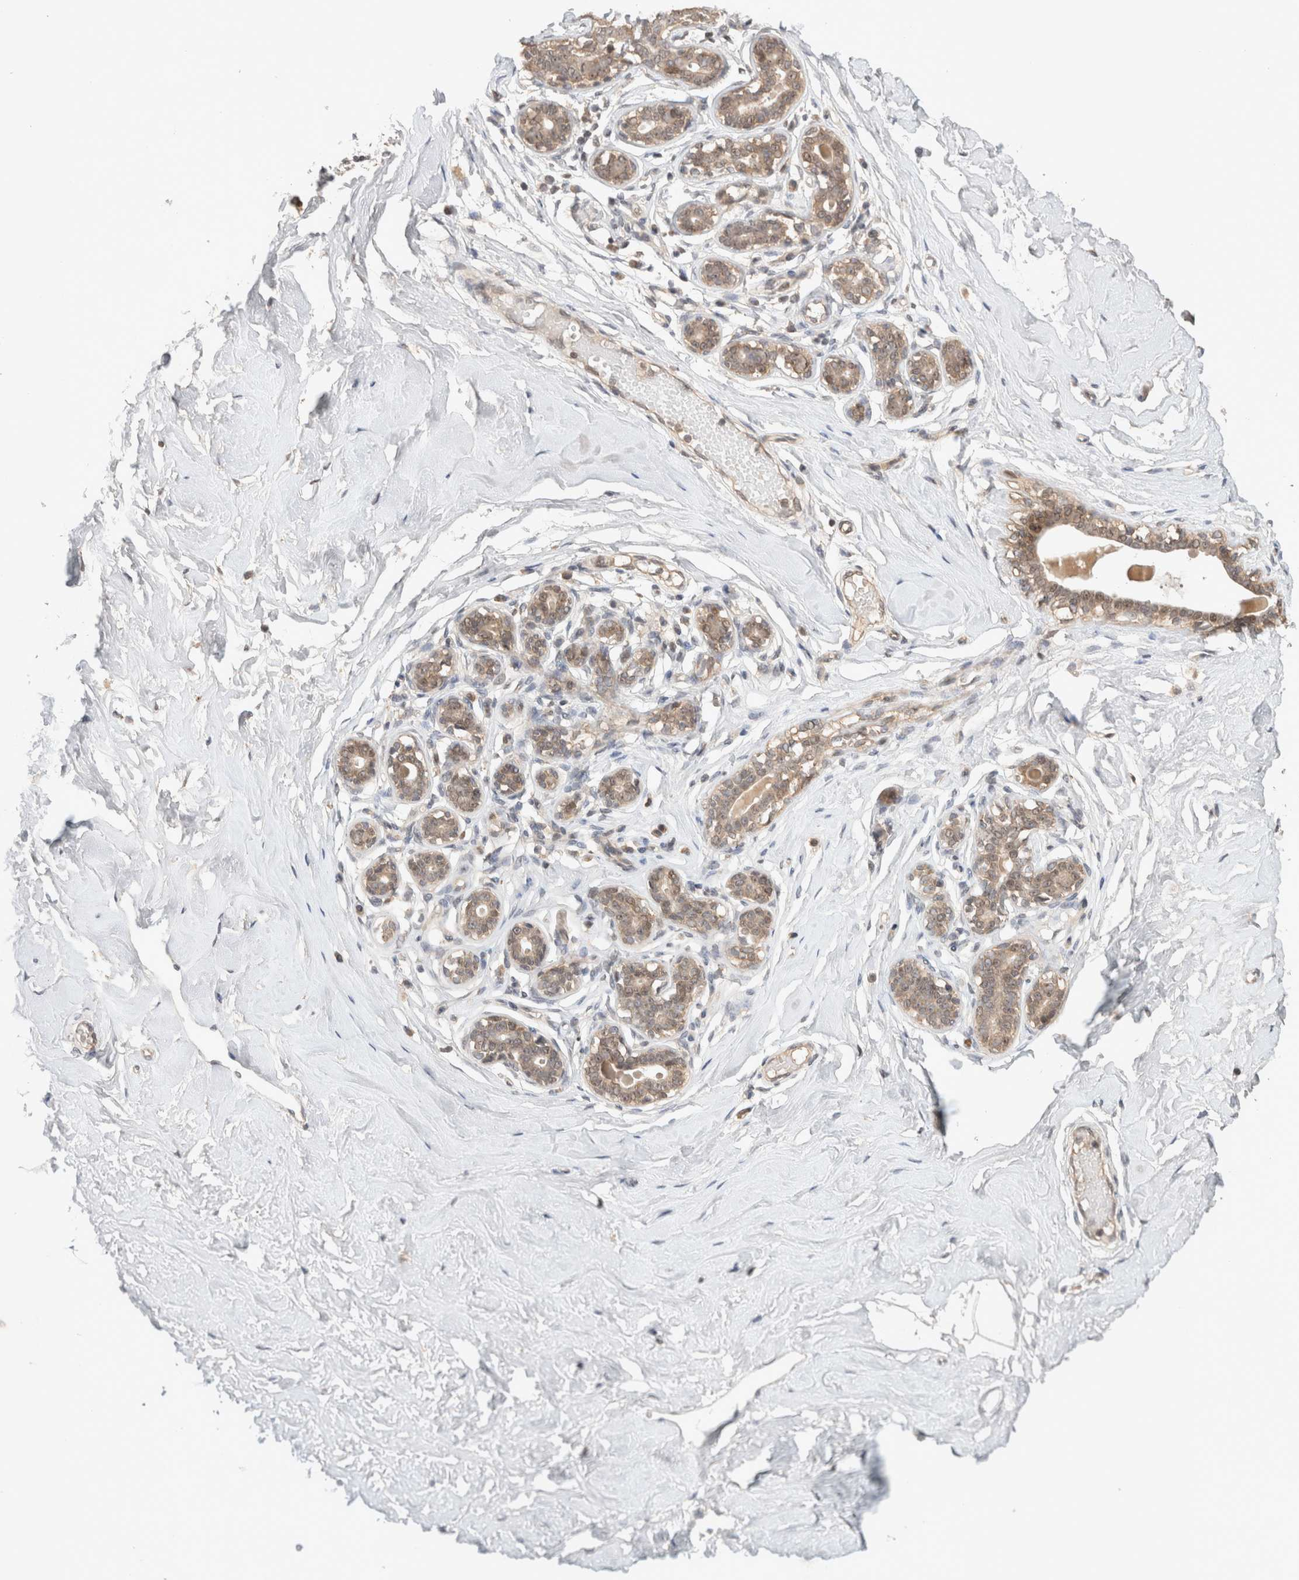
{"staining": {"intensity": "negative", "quantity": "none", "location": "none"}, "tissue": "breast", "cell_type": "Adipocytes", "image_type": "normal", "snomed": [{"axis": "morphology", "description": "Normal tissue, NOS"}, {"axis": "morphology", "description": "Adenoma, NOS"}, {"axis": "topography", "description": "Breast"}], "caption": "Immunohistochemistry (IHC) of normal human breast reveals no expression in adipocytes.", "gene": "SYDE2", "patient": {"sex": "female", "age": 23}}